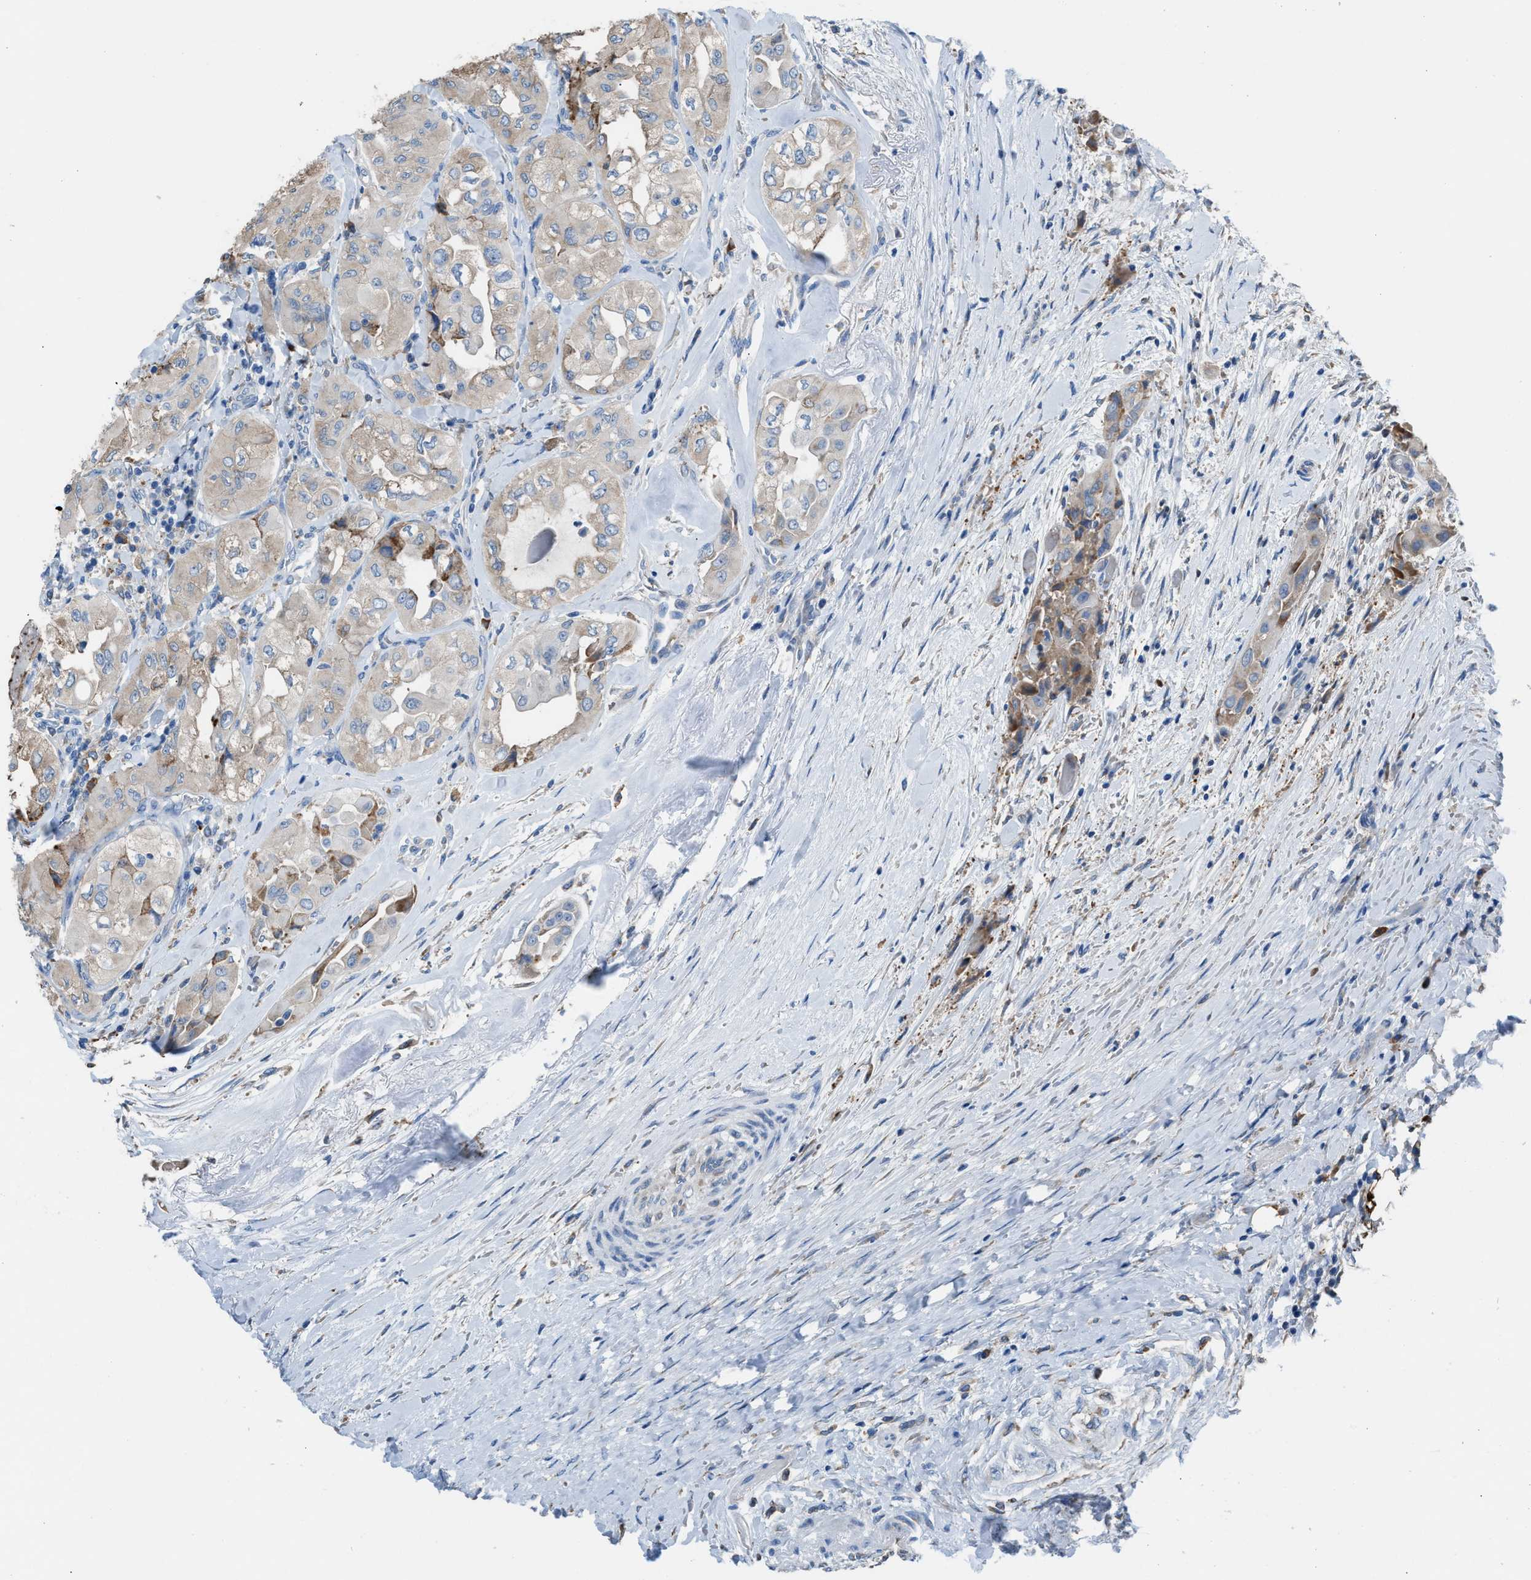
{"staining": {"intensity": "weak", "quantity": "<25%", "location": "cytoplasmic/membranous"}, "tissue": "thyroid cancer", "cell_type": "Tumor cells", "image_type": "cancer", "snomed": [{"axis": "morphology", "description": "Papillary adenocarcinoma, NOS"}, {"axis": "topography", "description": "Thyroid gland"}], "caption": "An immunohistochemistry (IHC) micrograph of papillary adenocarcinoma (thyroid) is shown. There is no staining in tumor cells of papillary adenocarcinoma (thyroid).", "gene": "CA3", "patient": {"sex": "female", "age": 59}}